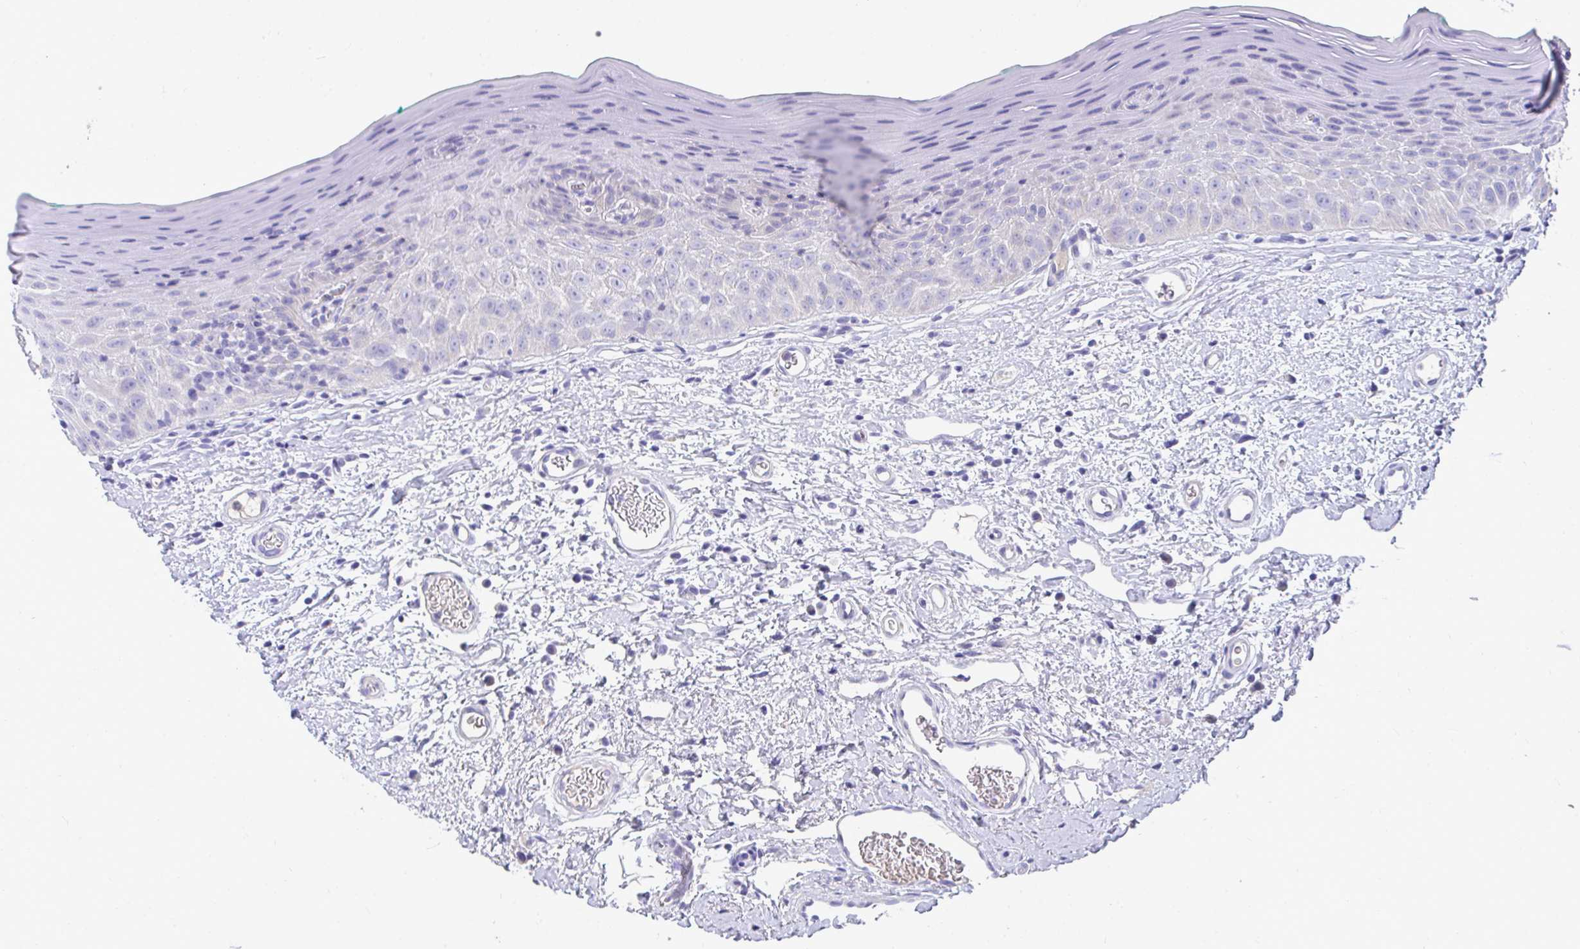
{"staining": {"intensity": "moderate", "quantity": "<25%", "location": "cytoplasmic/membranous"}, "tissue": "oral mucosa", "cell_type": "Squamous epithelial cells", "image_type": "normal", "snomed": [{"axis": "morphology", "description": "Normal tissue, NOS"}, {"axis": "topography", "description": "Oral tissue"}, {"axis": "topography", "description": "Tounge, NOS"}], "caption": "Human oral mucosa stained for a protein (brown) demonstrates moderate cytoplasmic/membranous positive positivity in approximately <25% of squamous epithelial cells.", "gene": "COA5", "patient": {"sex": "male", "age": 83}}